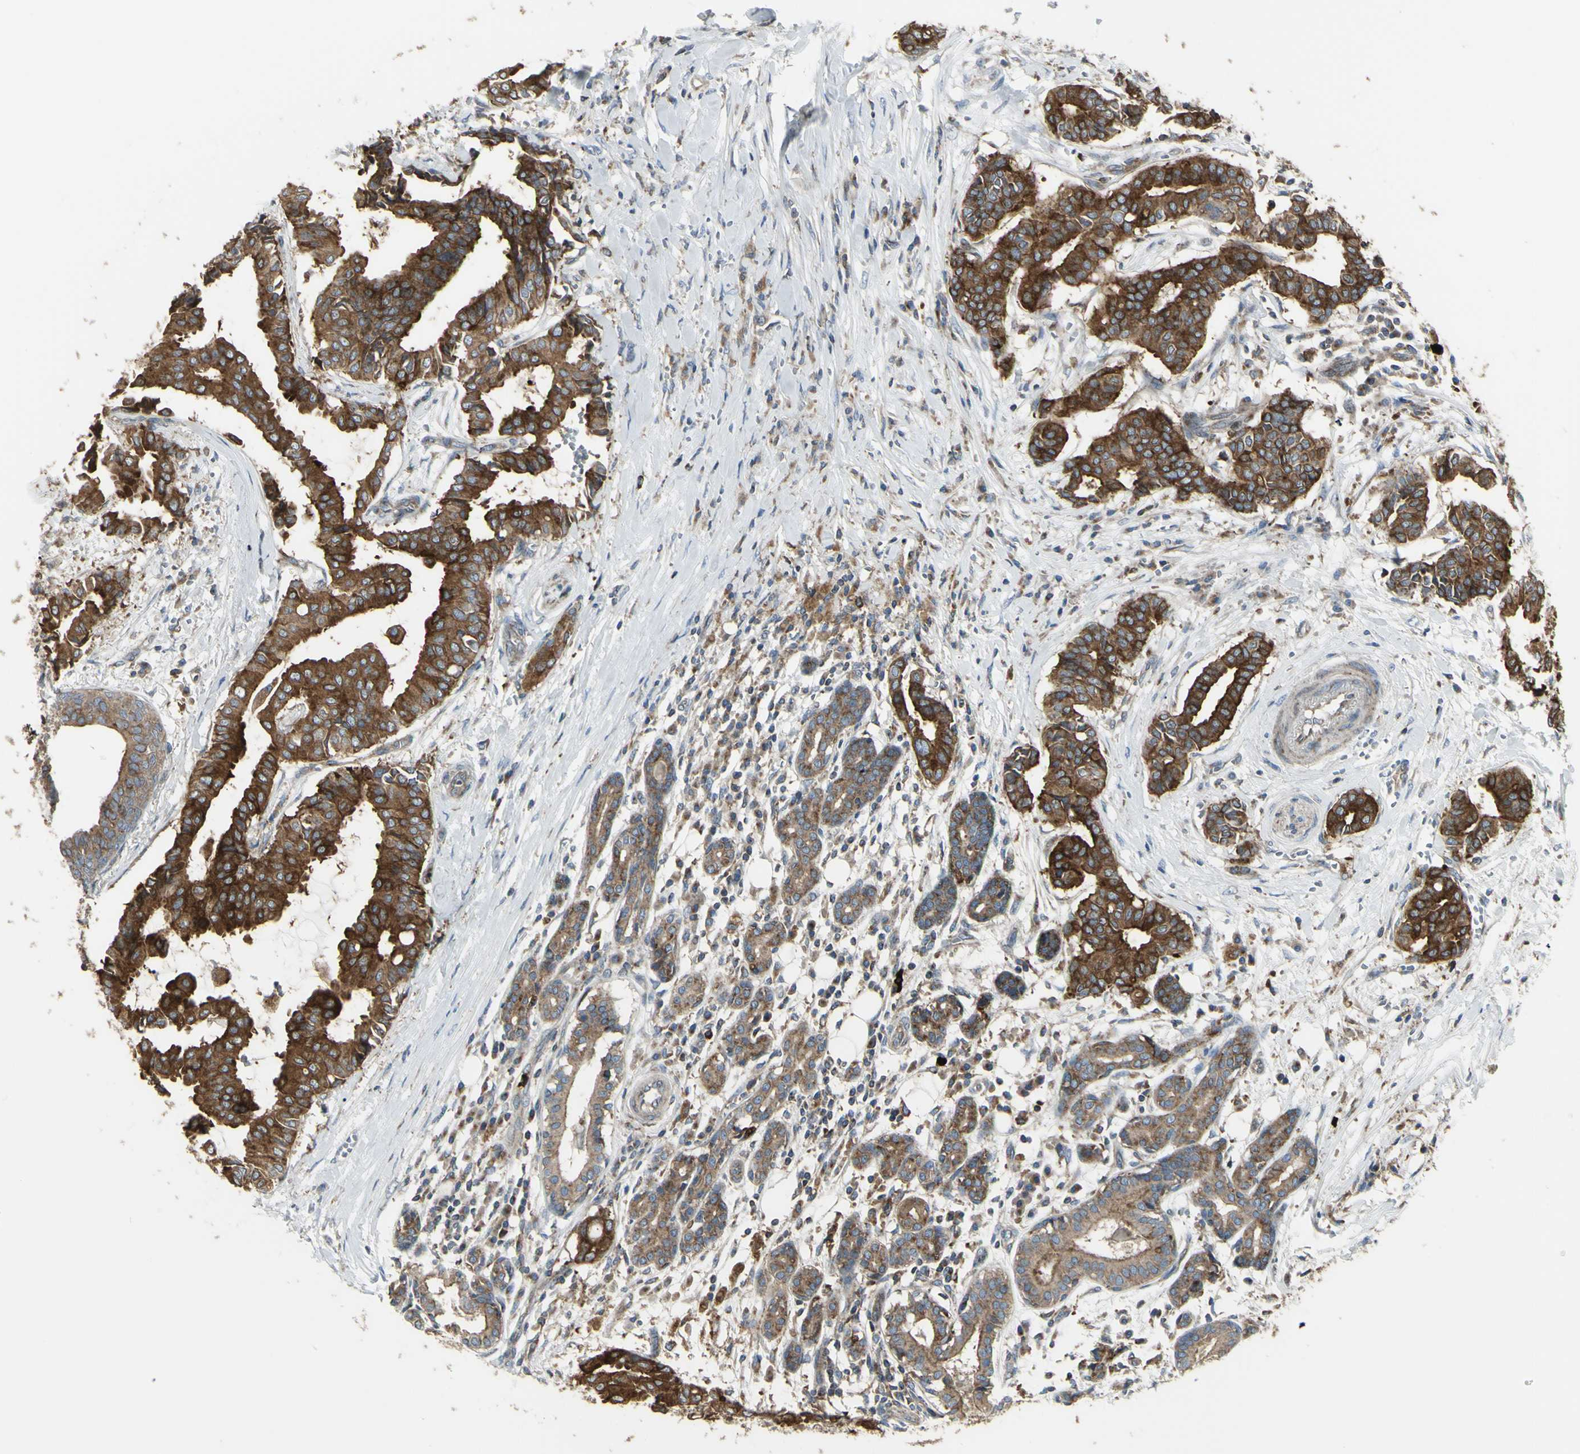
{"staining": {"intensity": "strong", "quantity": ">75%", "location": "cytoplasmic/membranous"}, "tissue": "head and neck cancer", "cell_type": "Tumor cells", "image_type": "cancer", "snomed": [{"axis": "morphology", "description": "Adenocarcinoma, NOS"}, {"axis": "topography", "description": "Salivary gland"}, {"axis": "topography", "description": "Head-Neck"}], "caption": "Tumor cells display strong cytoplasmic/membranous positivity in approximately >75% of cells in head and neck cancer (adenocarcinoma).", "gene": "NAPA", "patient": {"sex": "female", "age": 59}}